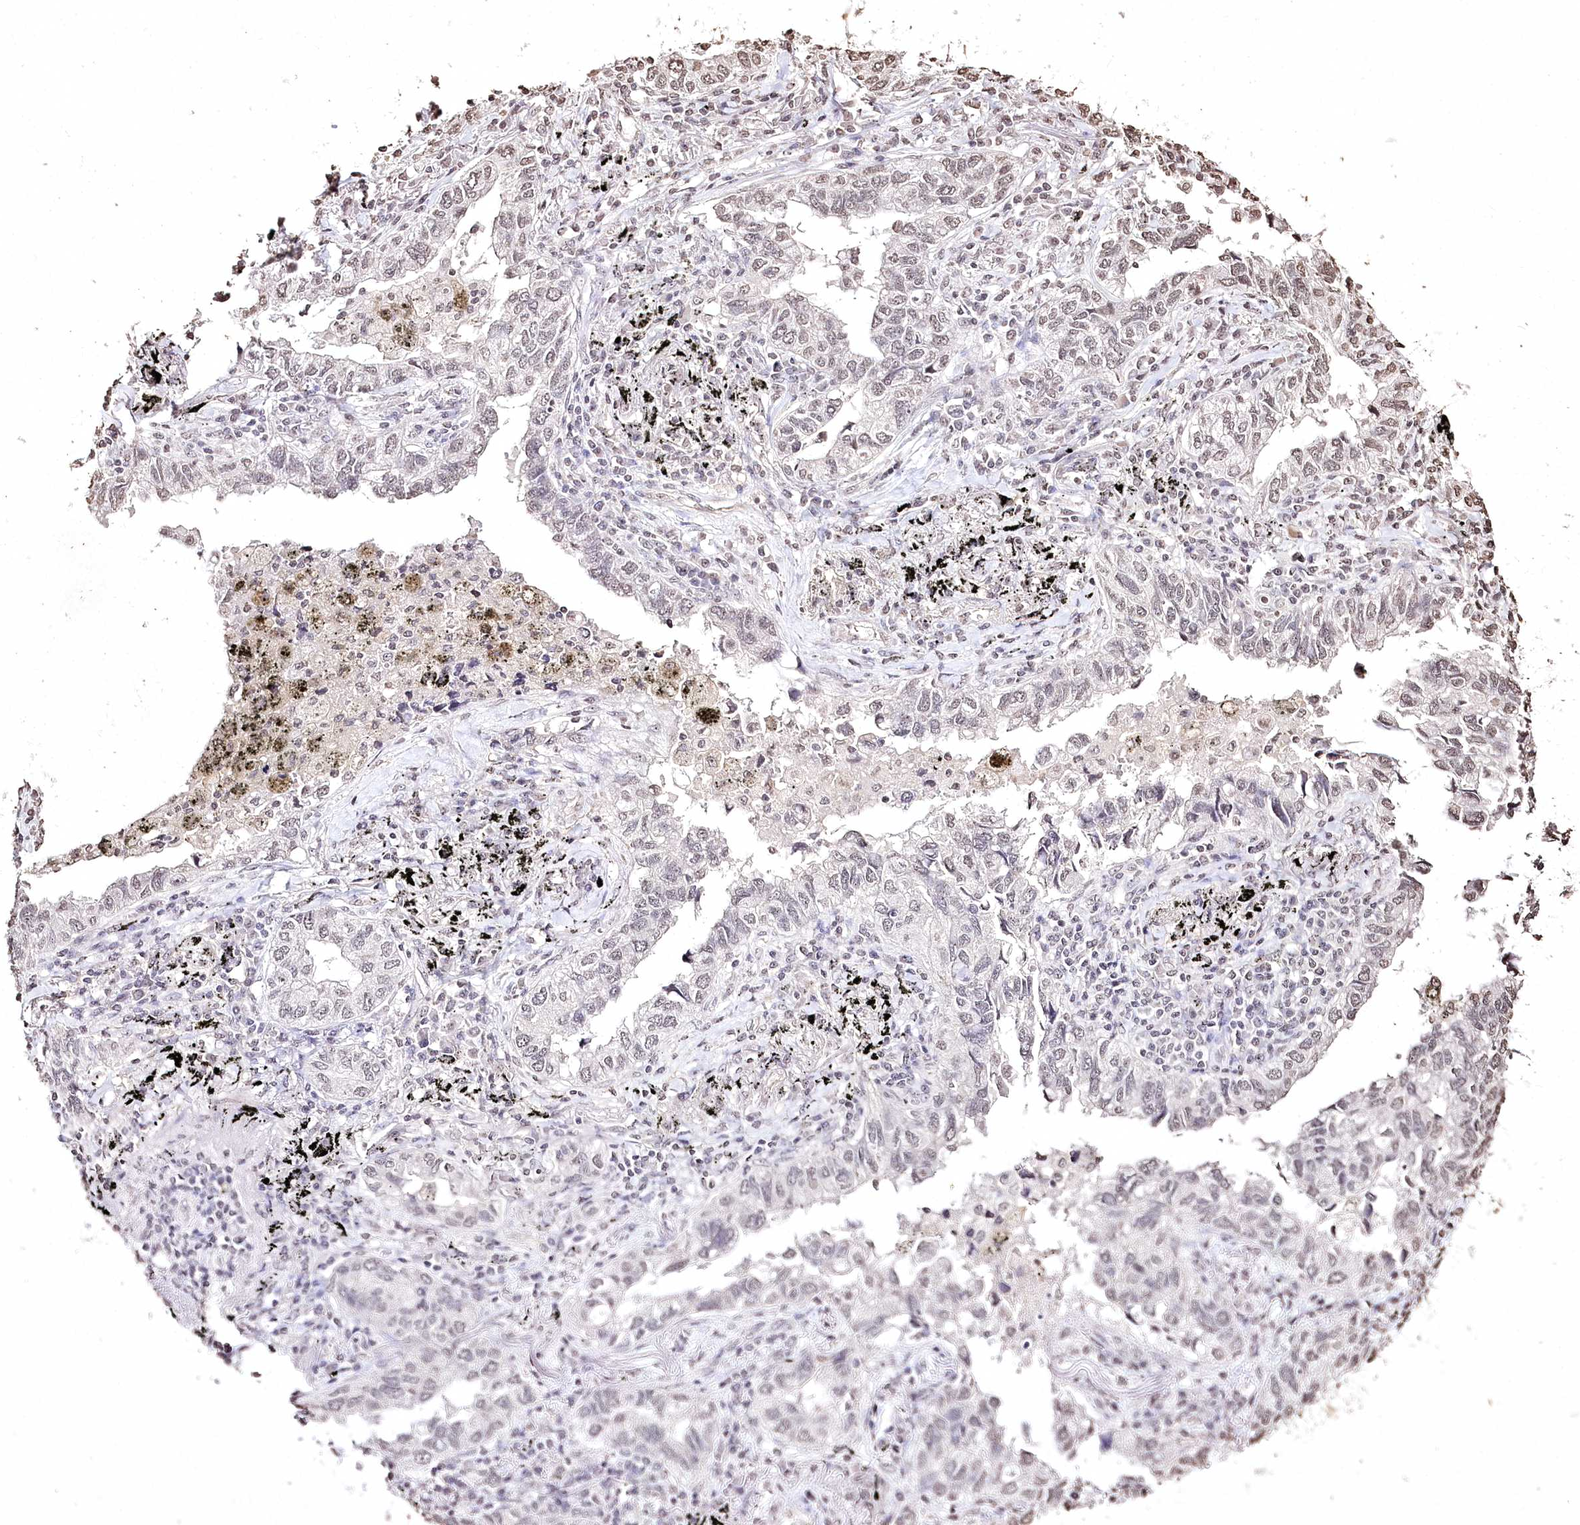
{"staining": {"intensity": "weak", "quantity": "<25%", "location": "nuclear"}, "tissue": "lung cancer", "cell_type": "Tumor cells", "image_type": "cancer", "snomed": [{"axis": "morphology", "description": "Adenocarcinoma, NOS"}, {"axis": "topography", "description": "Lung"}], "caption": "Immunohistochemical staining of human lung cancer shows no significant positivity in tumor cells. The staining was performed using DAB to visualize the protein expression in brown, while the nuclei were stained in blue with hematoxylin (Magnification: 20x).", "gene": "DMXL1", "patient": {"sex": "male", "age": 65}}